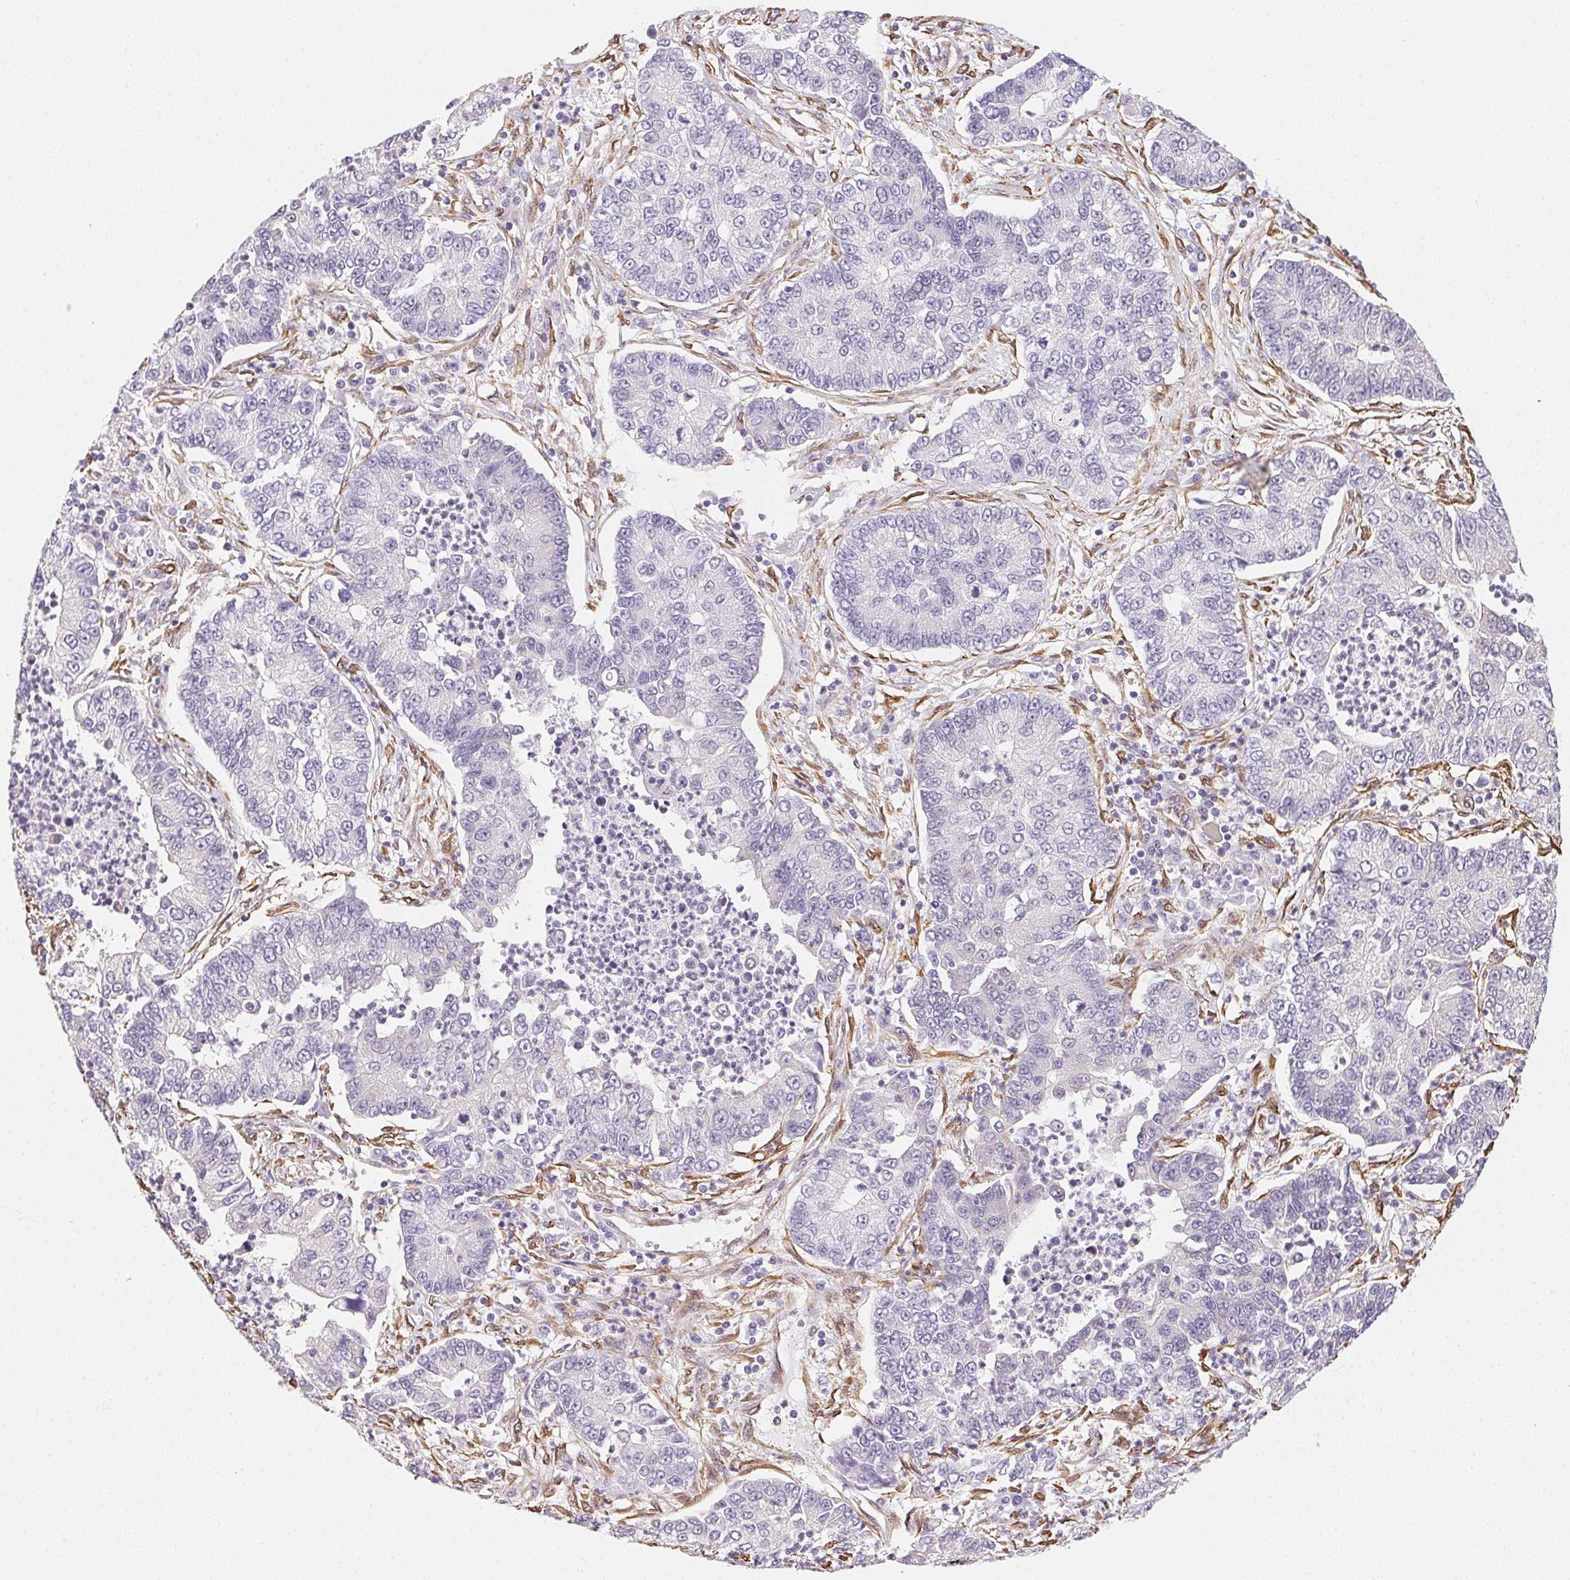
{"staining": {"intensity": "negative", "quantity": "none", "location": "none"}, "tissue": "lung cancer", "cell_type": "Tumor cells", "image_type": "cancer", "snomed": [{"axis": "morphology", "description": "Adenocarcinoma, NOS"}, {"axis": "topography", "description": "Lung"}], "caption": "Image shows no significant protein expression in tumor cells of lung cancer (adenocarcinoma). (DAB immunohistochemistry, high magnification).", "gene": "RSBN1", "patient": {"sex": "female", "age": 57}}